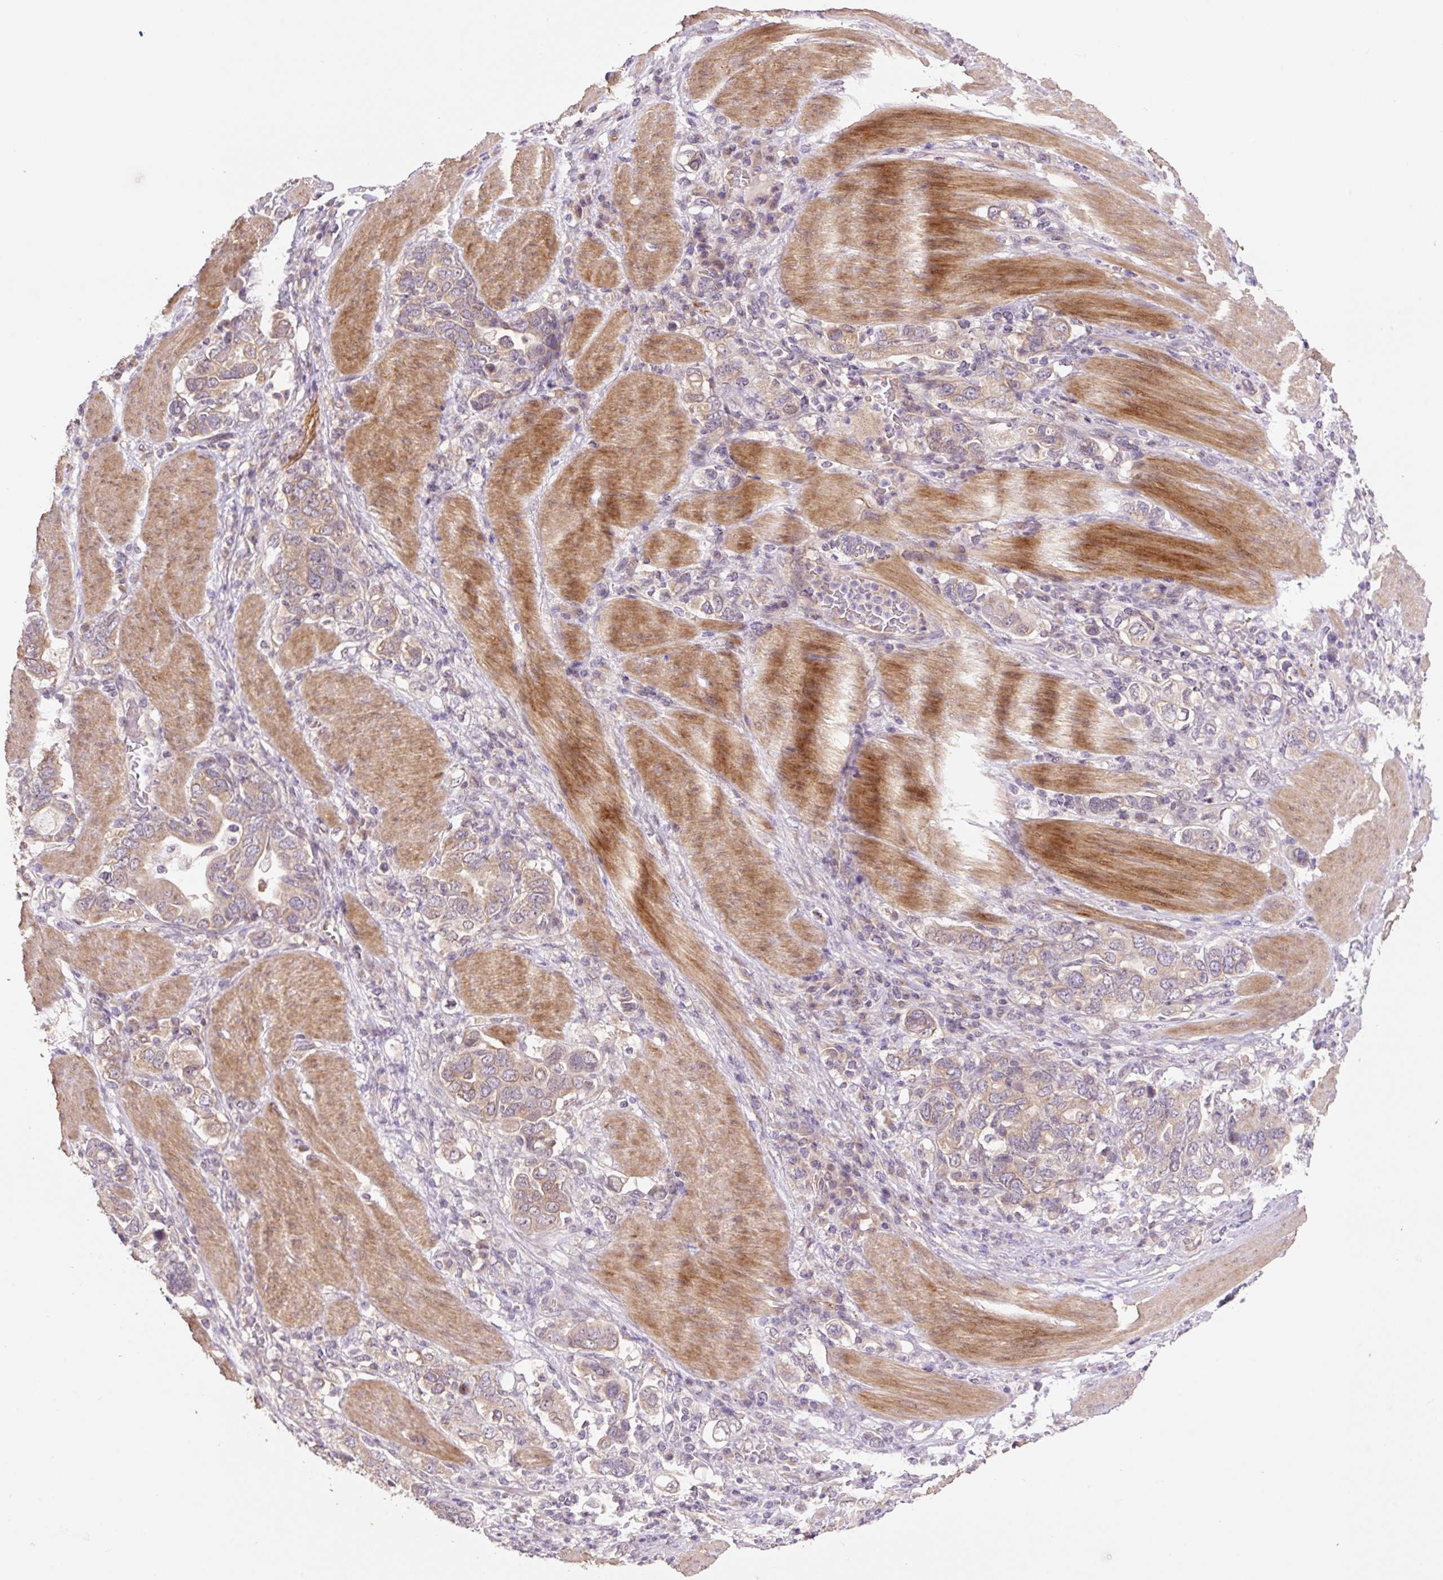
{"staining": {"intensity": "weak", "quantity": ">75%", "location": "cytoplasmic/membranous"}, "tissue": "stomach cancer", "cell_type": "Tumor cells", "image_type": "cancer", "snomed": [{"axis": "morphology", "description": "Adenocarcinoma, NOS"}, {"axis": "topography", "description": "Stomach, upper"}, {"axis": "topography", "description": "Stomach"}], "caption": "Immunohistochemical staining of human stomach cancer (adenocarcinoma) displays low levels of weak cytoplasmic/membranous positivity in about >75% of tumor cells.", "gene": "COX8A", "patient": {"sex": "male", "age": 62}}